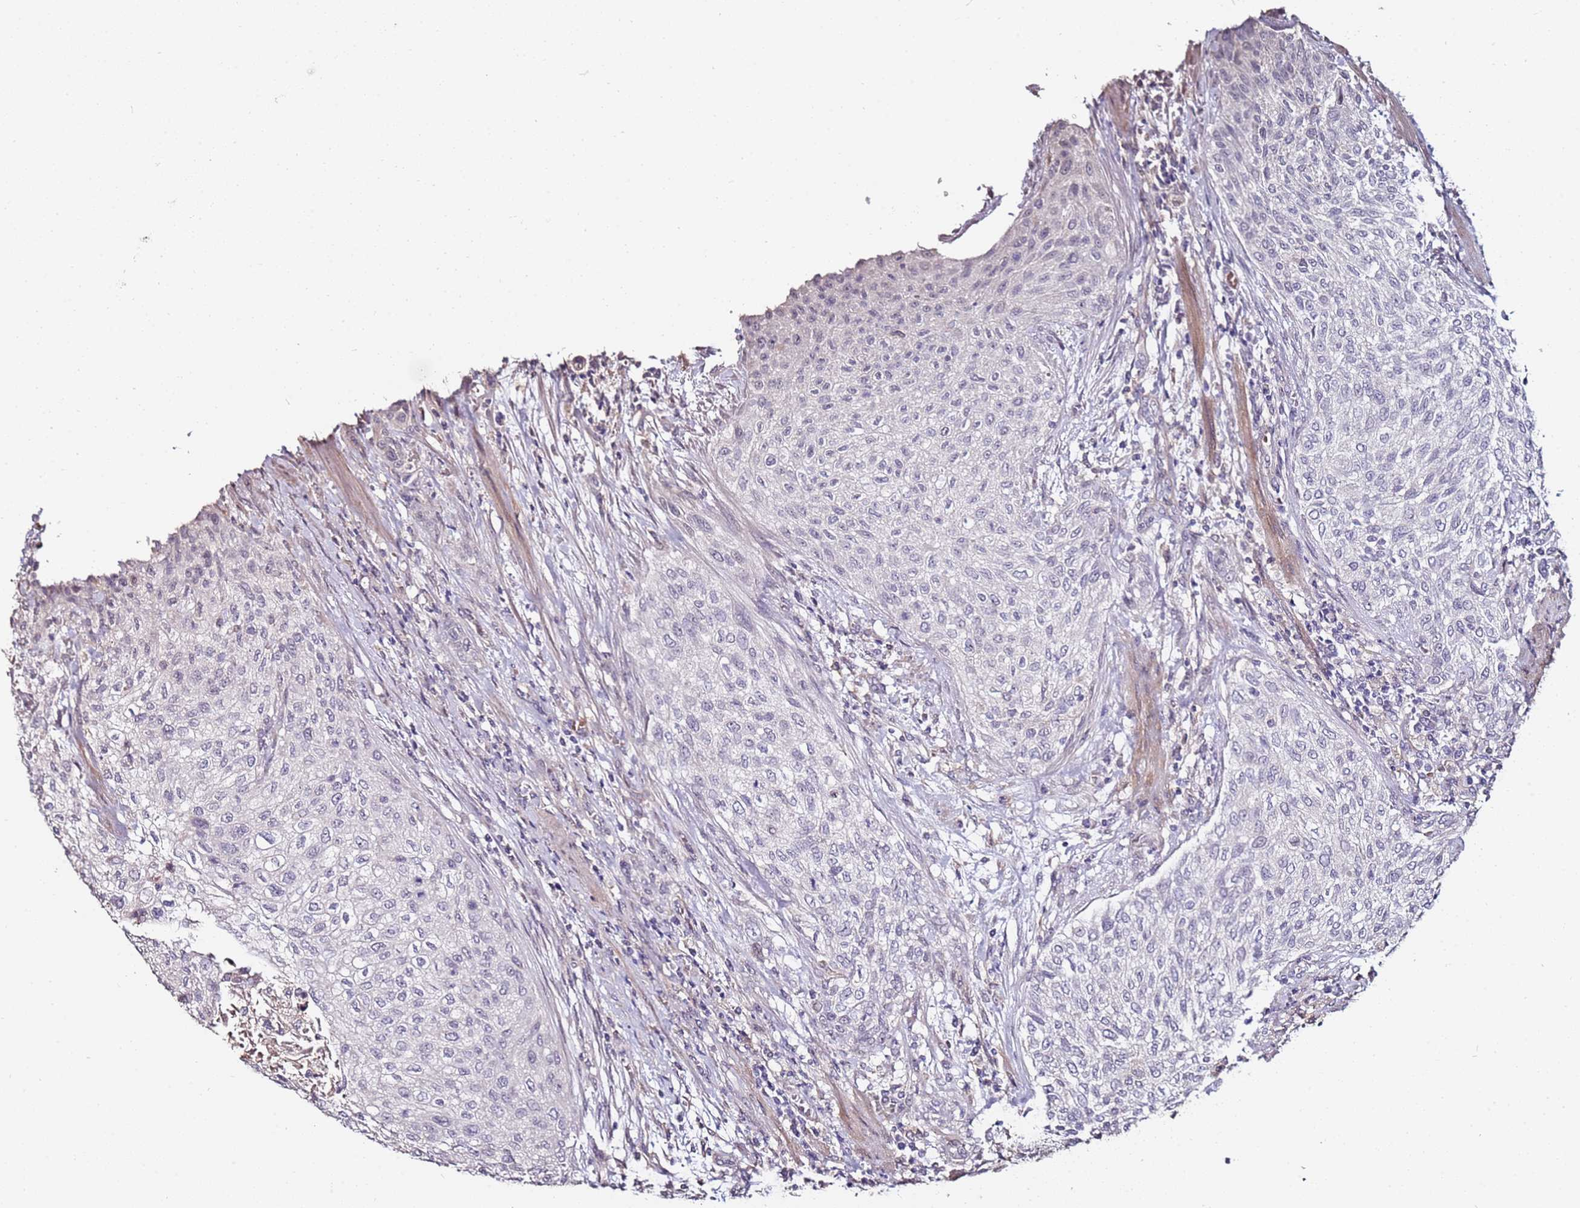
{"staining": {"intensity": "negative", "quantity": "none", "location": "none"}, "tissue": "urothelial cancer", "cell_type": "Tumor cells", "image_type": "cancer", "snomed": [{"axis": "morphology", "description": "Normal tissue, NOS"}, {"axis": "morphology", "description": "Urothelial carcinoma, NOS"}, {"axis": "topography", "description": "Urinary bladder"}, {"axis": "topography", "description": "Peripheral nerve tissue"}], "caption": "A histopathology image of human transitional cell carcinoma is negative for staining in tumor cells.", "gene": "C3orf80", "patient": {"sex": "male", "age": 35}}